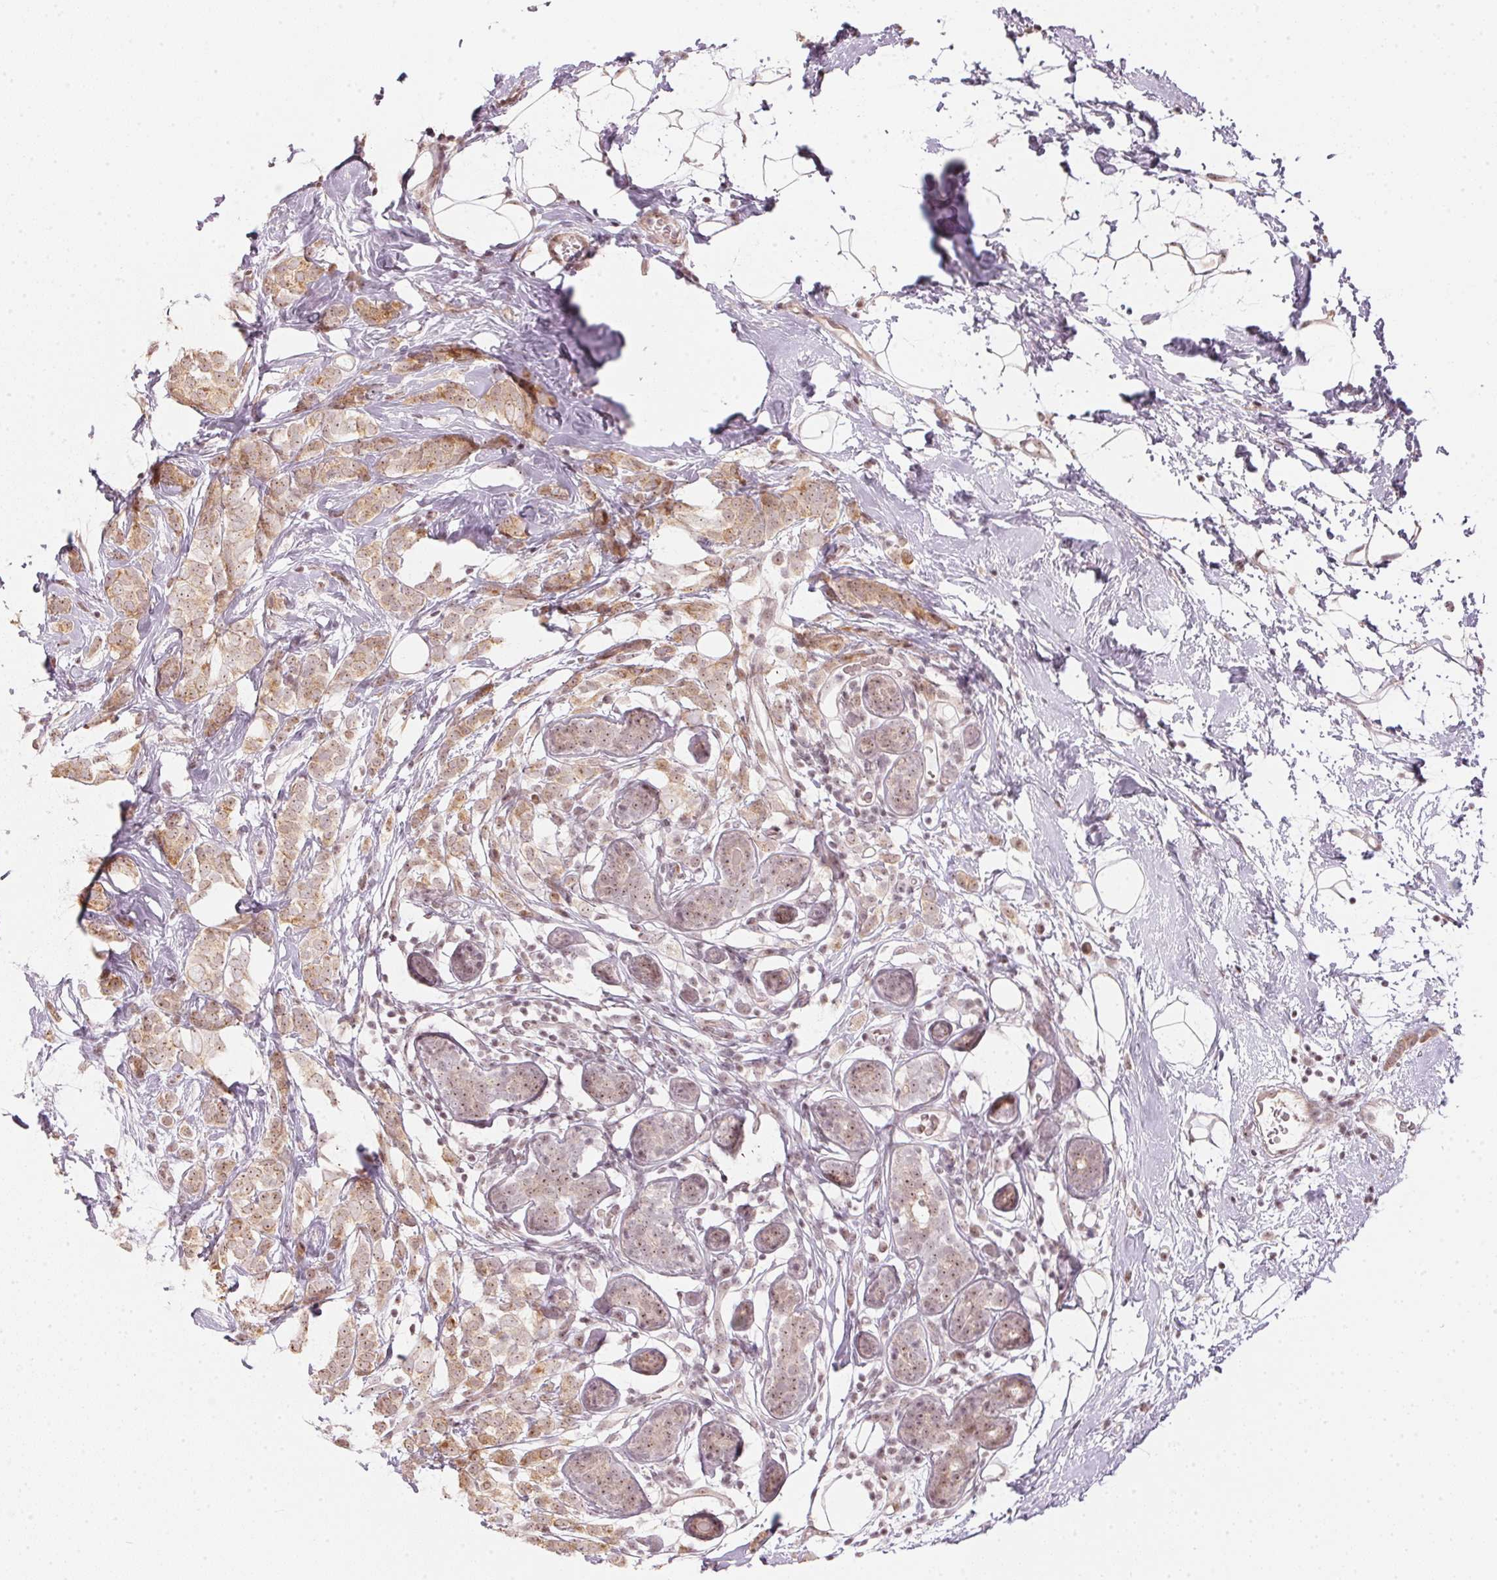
{"staining": {"intensity": "weak", "quantity": ">75%", "location": "cytoplasmic/membranous,nuclear"}, "tissue": "breast cancer", "cell_type": "Tumor cells", "image_type": "cancer", "snomed": [{"axis": "morphology", "description": "Lobular carcinoma"}, {"axis": "topography", "description": "Breast"}], "caption": "Protein expression analysis of lobular carcinoma (breast) demonstrates weak cytoplasmic/membranous and nuclear positivity in about >75% of tumor cells. Nuclei are stained in blue.", "gene": "KAT6A", "patient": {"sex": "female", "age": 49}}